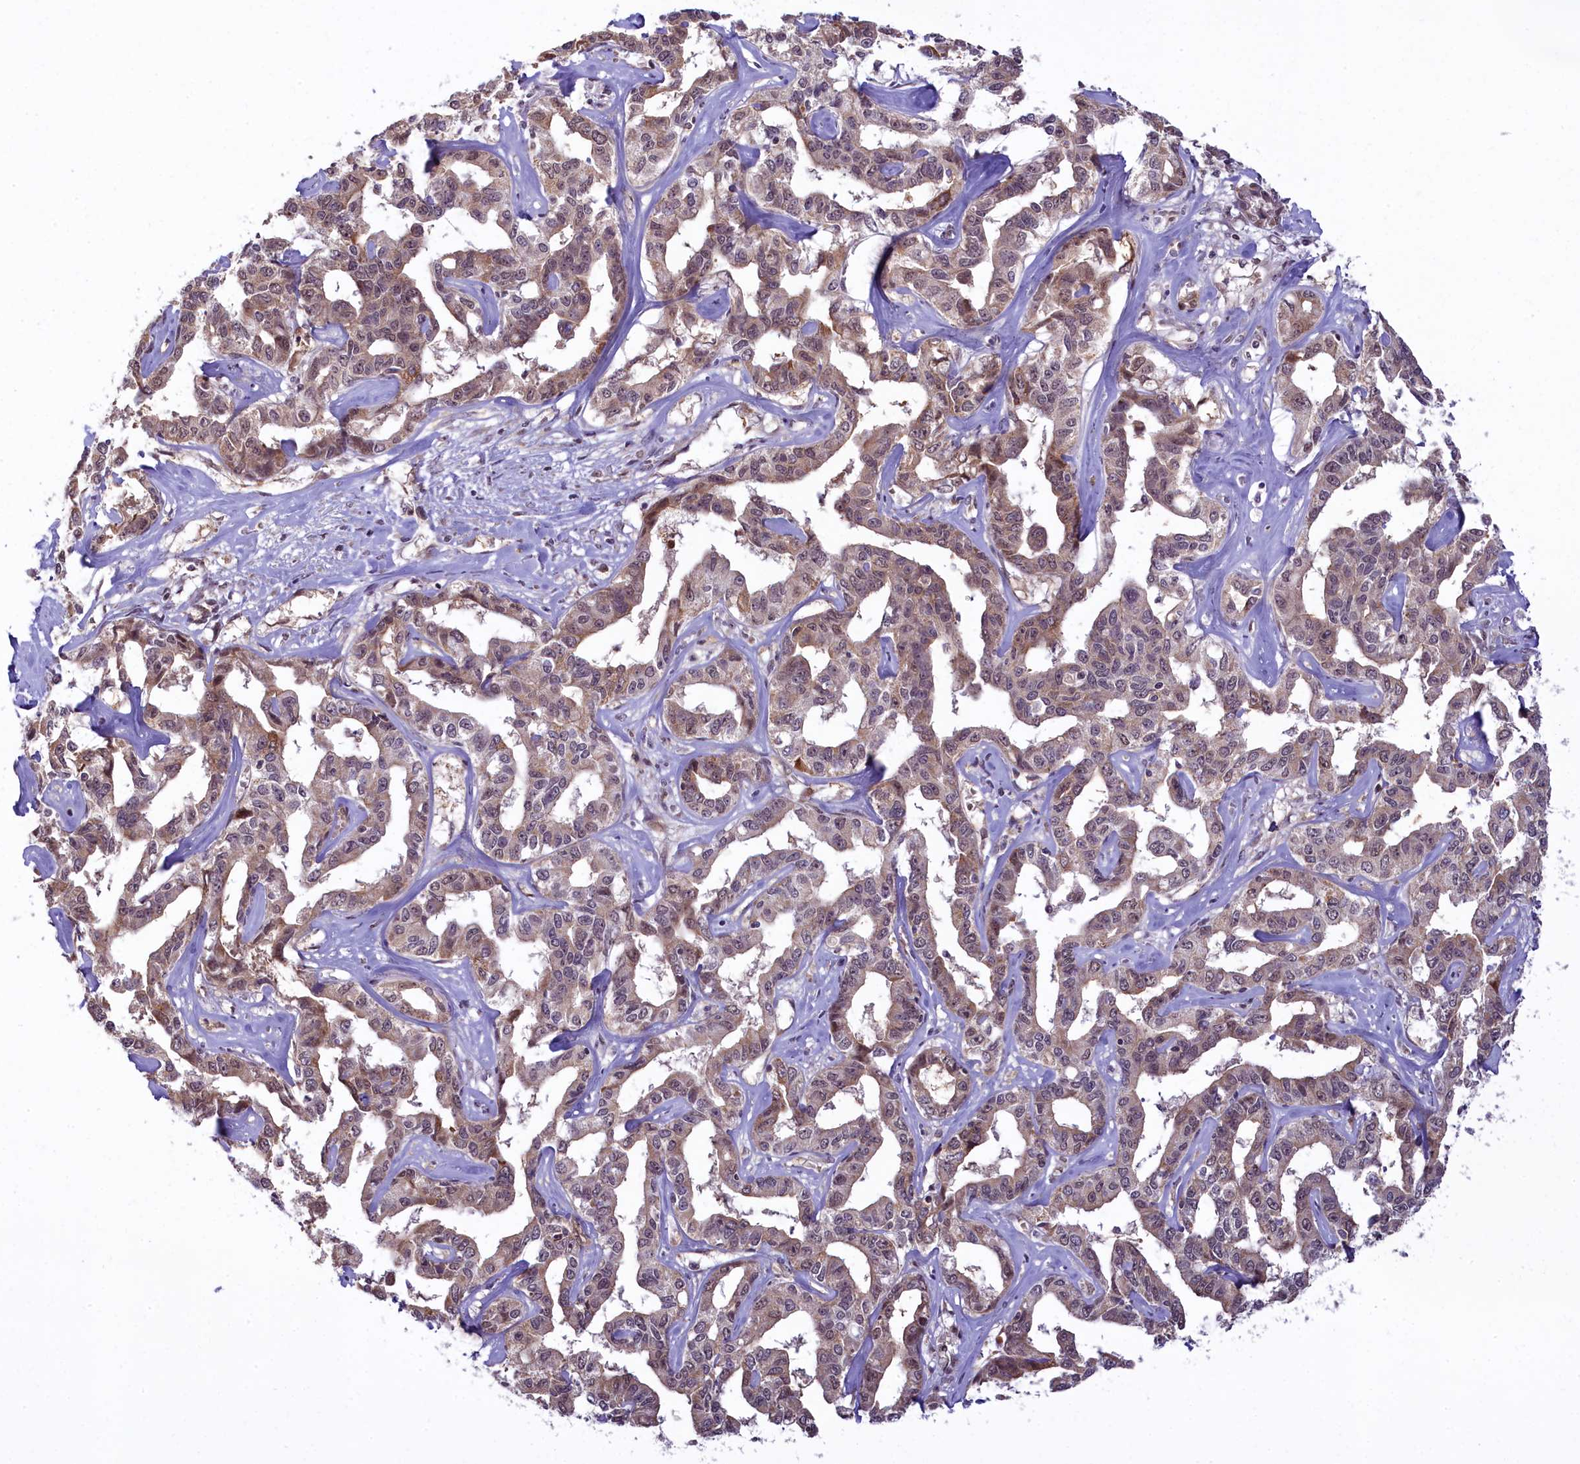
{"staining": {"intensity": "weak", "quantity": "25%-75%", "location": "cytoplasmic/membranous"}, "tissue": "liver cancer", "cell_type": "Tumor cells", "image_type": "cancer", "snomed": [{"axis": "morphology", "description": "Cholangiocarcinoma"}, {"axis": "topography", "description": "Liver"}], "caption": "Liver cancer stained with a brown dye exhibits weak cytoplasmic/membranous positive positivity in approximately 25%-75% of tumor cells.", "gene": "CARD8", "patient": {"sex": "male", "age": 59}}